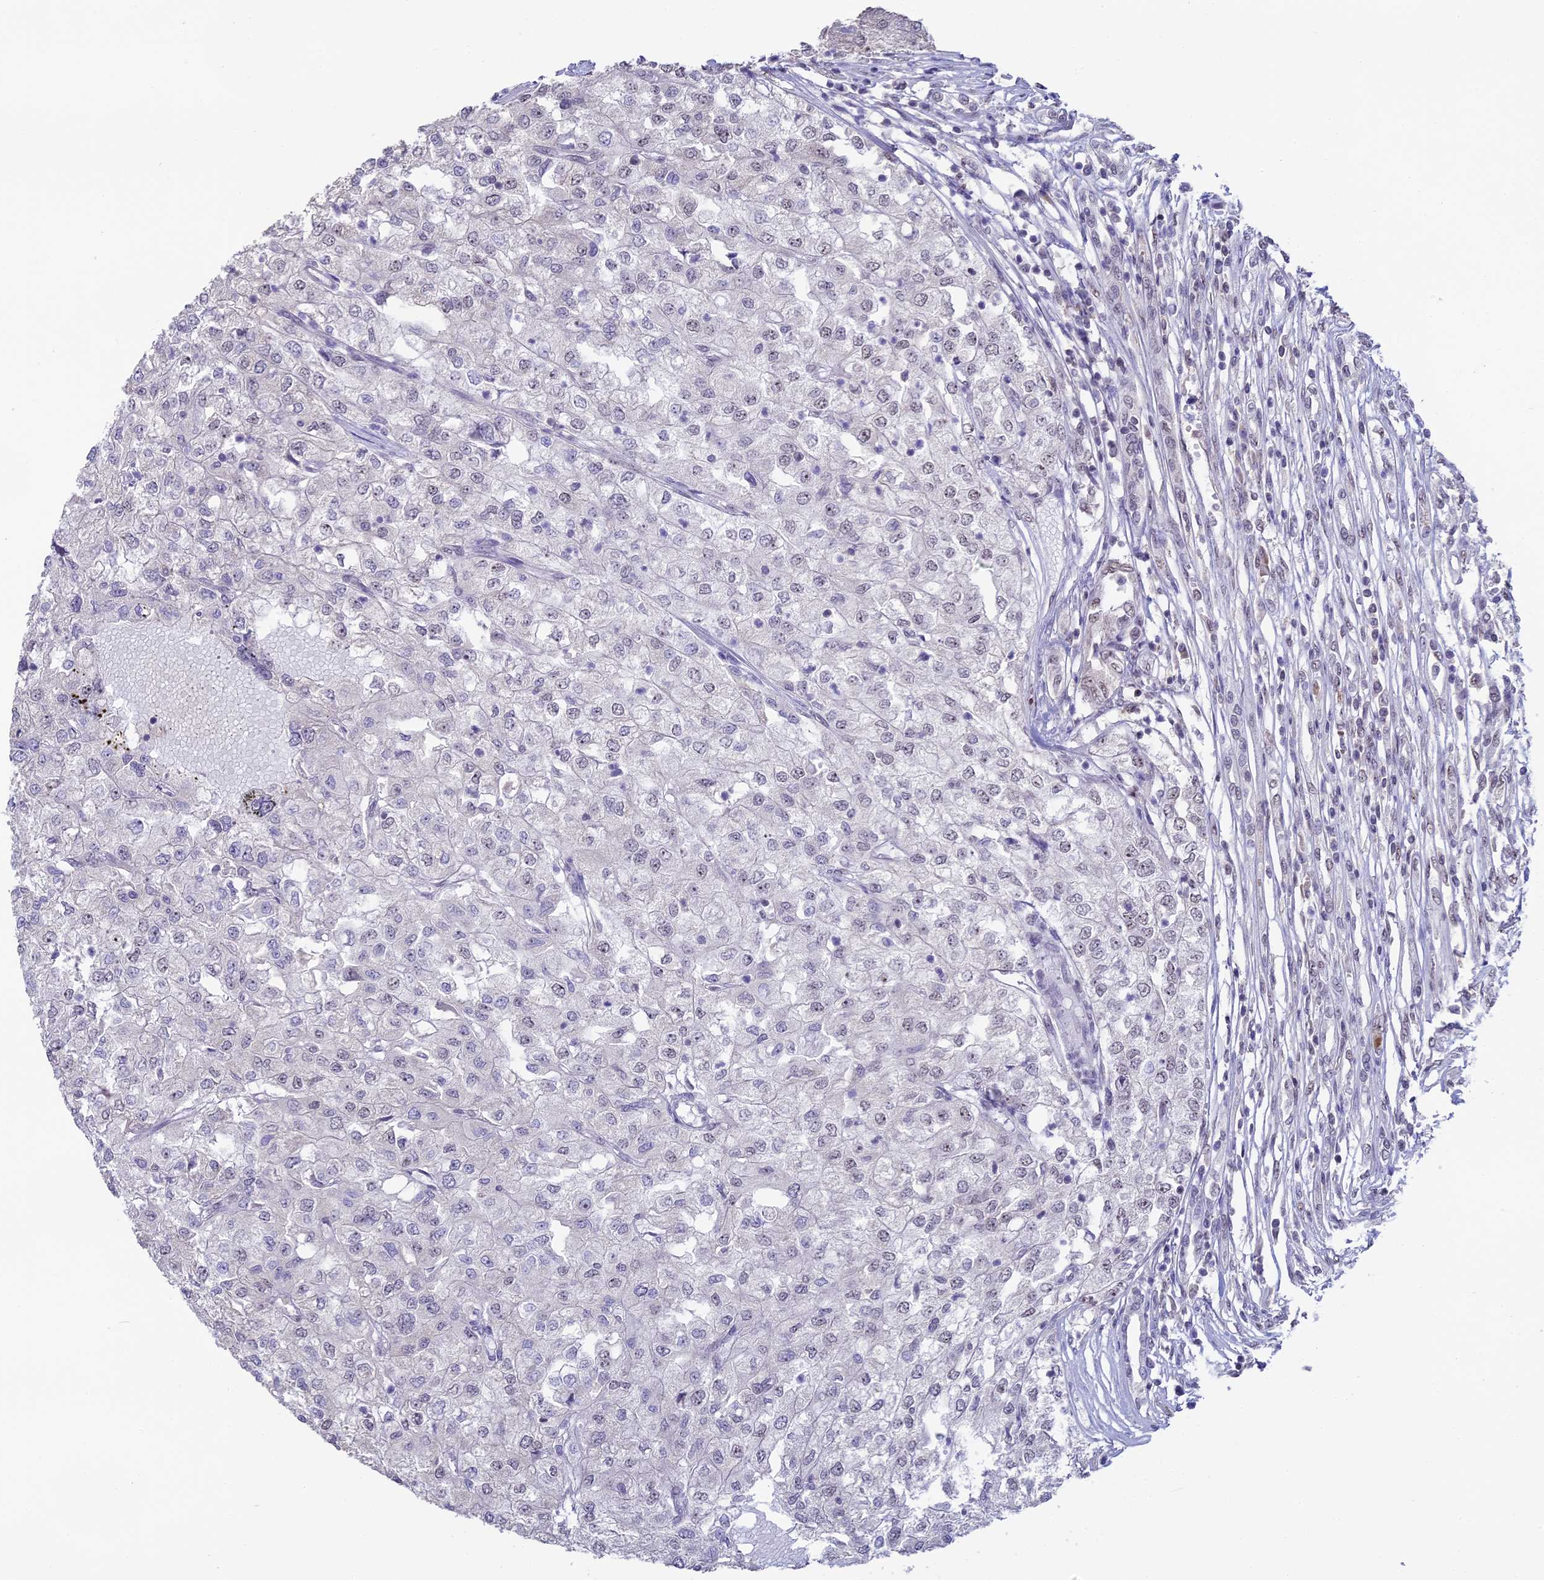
{"staining": {"intensity": "negative", "quantity": "none", "location": "none"}, "tissue": "renal cancer", "cell_type": "Tumor cells", "image_type": "cancer", "snomed": [{"axis": "morphology", "description": "Adenocarcinoma, NOS"}, {"axis": "topography", "description": "Kidney"}], "caption": "A high-resolution histopathology image shows IHC staining of renal adenocarcinoma, which reveals no significant expression in tumor cells.", "gene": "SETD2", "patient": {"sex": "female", "age": 54}}